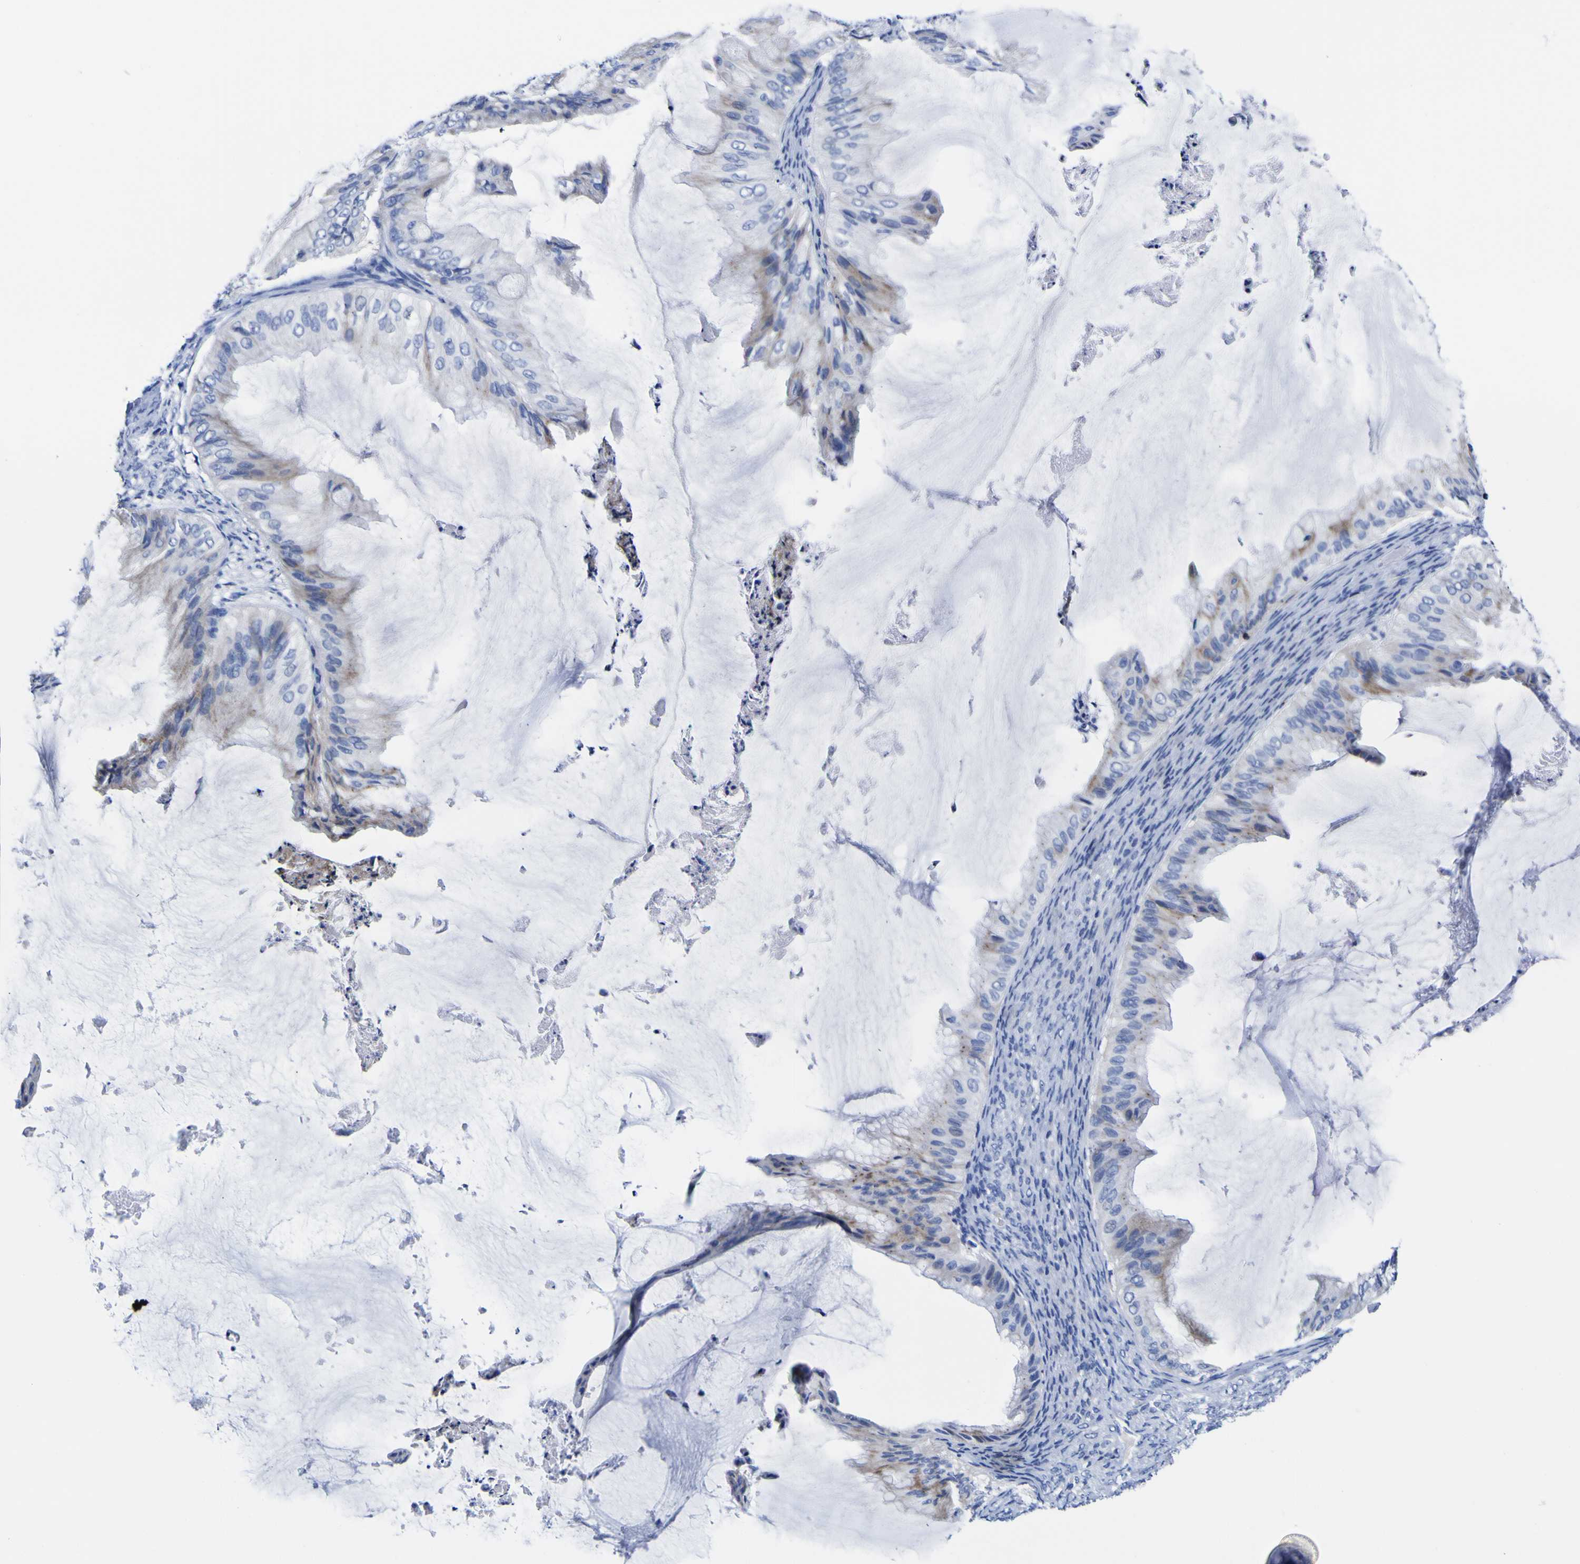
{"staining": {"intensity": "moderate", "quantity": "25%-75%", "location": "cytoplasmic/membranous"}, "tissue": "ovarian cancer", "cell_type": "Tumor cells", "image_type": "cancer", "snomed": [{"axis": "morphology", "description": "Cystadenocarcinoma, mucinous, NOS"}, {"axis": "topography", "description": "Ovary"}], "caption": "Ovarian cancer (mucinous cystadenocarcinoma) tissue displays moderate cytoplasmic/membranous staining in about 25%-75% of tumor cells", "gene": "HLA-DQA1", "patient": {"sex": "female", "age": 61}}